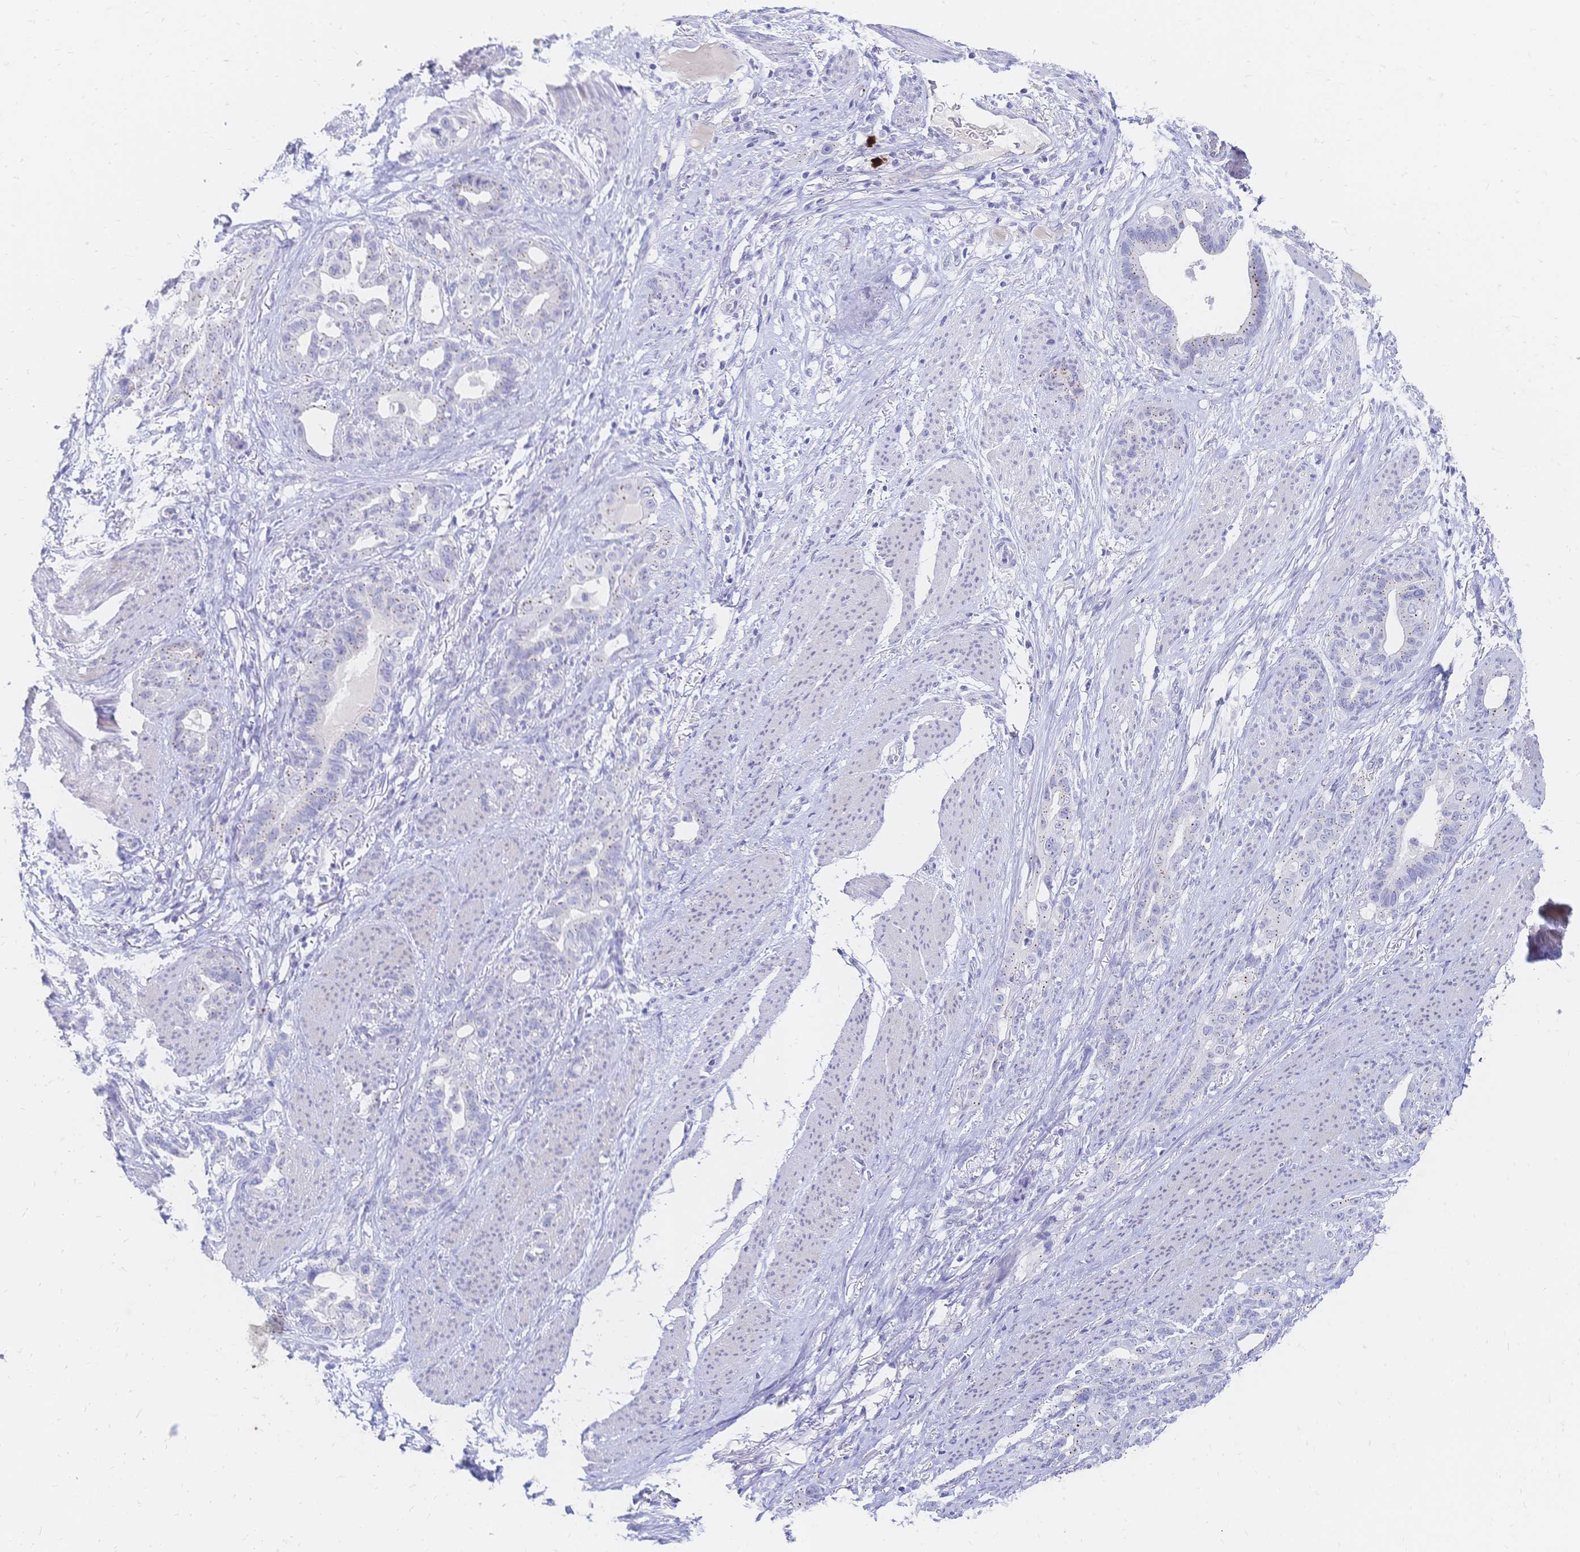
{"staining": {"intensity": "negative", "quantity": "none", "location": "none"}, "tissue": "stomach cancer", "cell_type": "Tumor cells", "image_type": "cancer", "snomed": [{"axis": "morphology", "description": "Normal tissue, NOS"}, {"axis": "morphology", "description": "Adenocarcinoma, NOS"}, {"axis": "topography", "description": "Esophagus"}, {"axis": "topography", "description": "Stomach, upper"}], "caption": "IHC histopathology image of human stomach adenocarcinoma stained for a protein (brown), which reveals no positivity in tumor cells. Nuclei are stained in blue.", "gene": "PSORS1C2", "patient": {"sex": "male", "age": 62}}